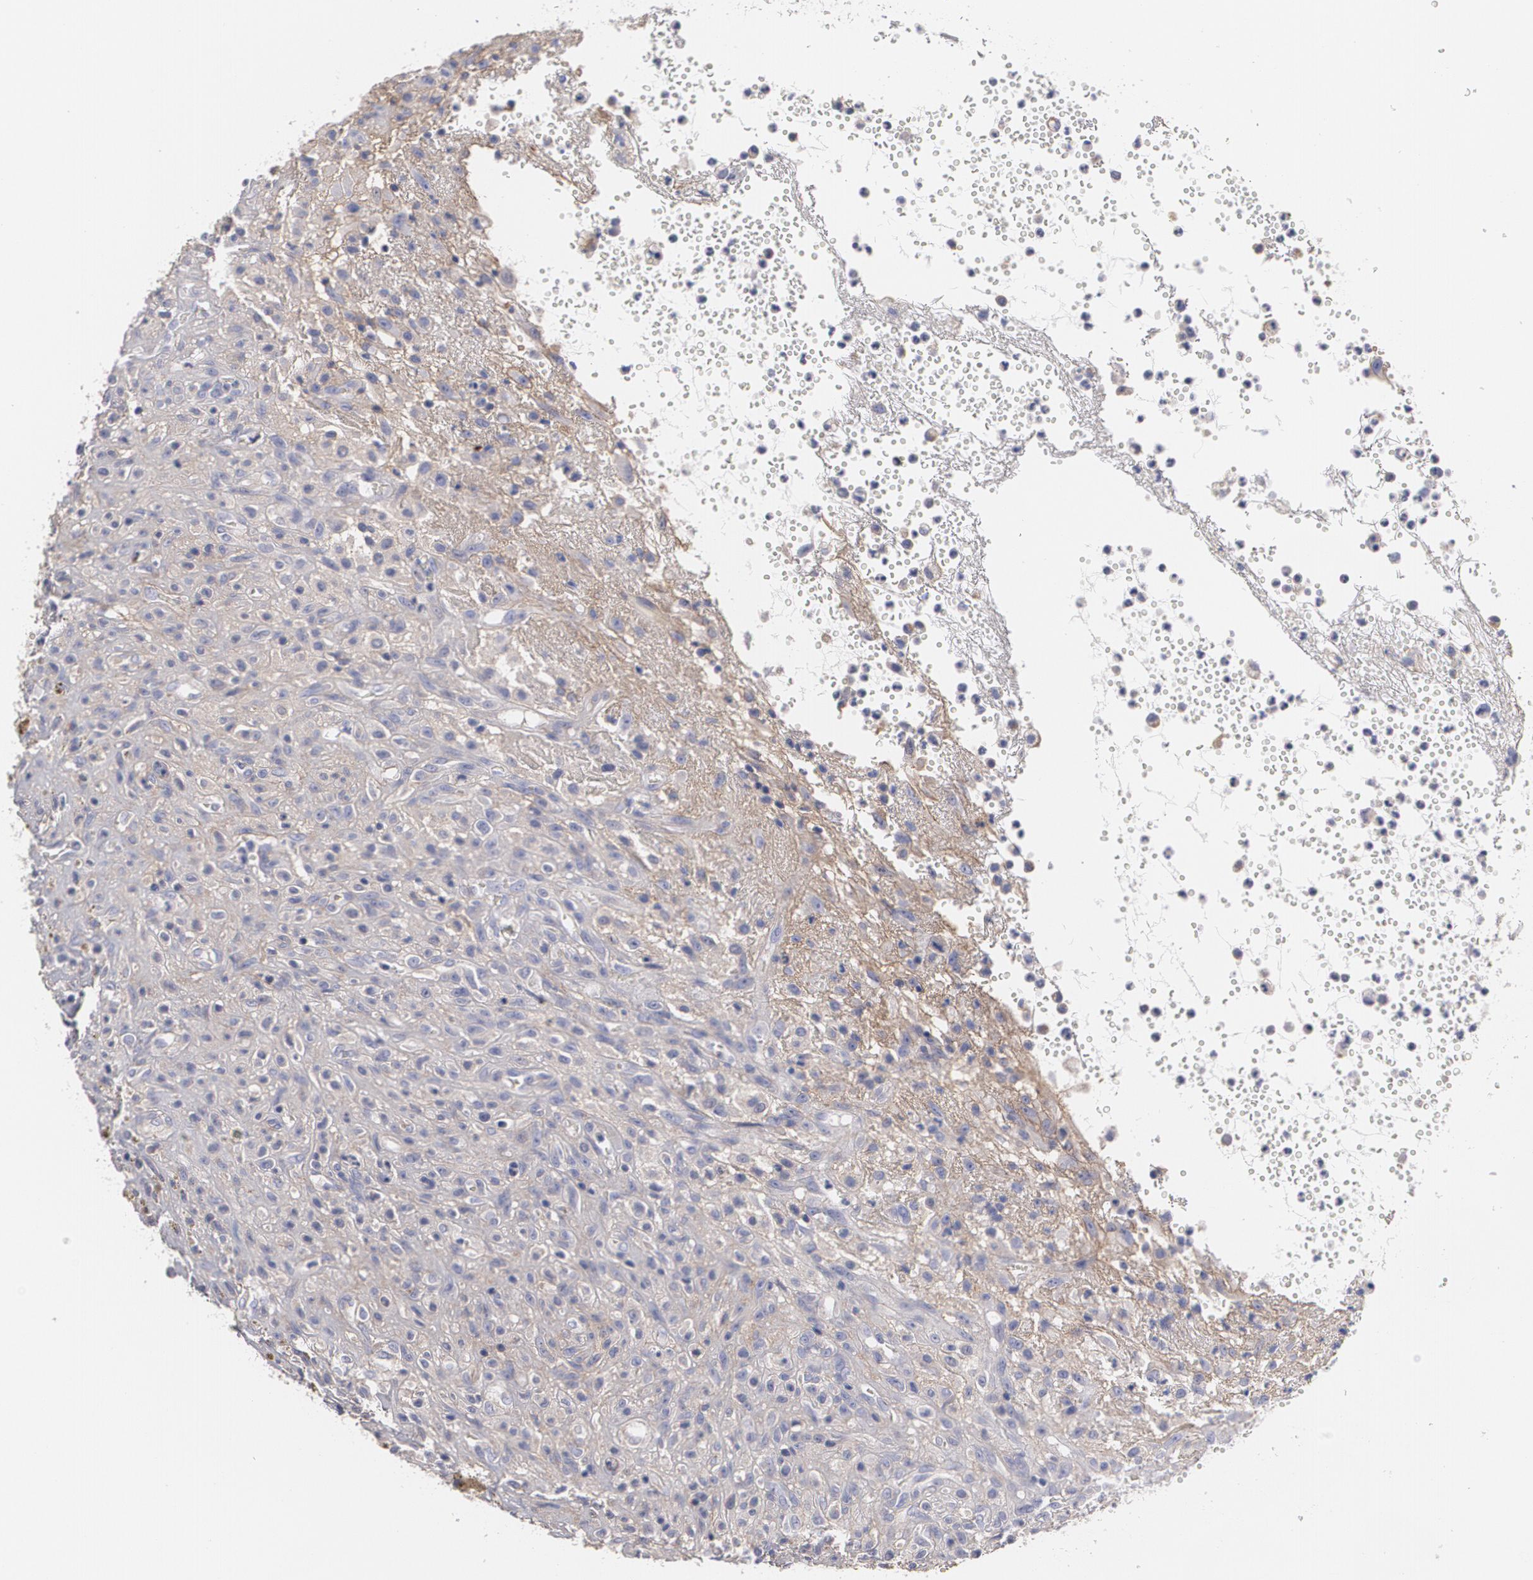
{"staining": {"intensity": "negative", "quantity": "none", "location": "none"}, "tissue": "glioma", "cell_type": "Tumor cells", "image_type": "cancer", "snomed": [{"axis": "morphology", "description": "Glioma, malignant, High grade"}, {"axis": "topography", "description": "Brain"}], "caption": "Human glioma stained for a protein using immunohistochemistry displays no positivity in tumor cells.", "gene": "FBLN1", "patient": {"sex": "male", "age": 66}}